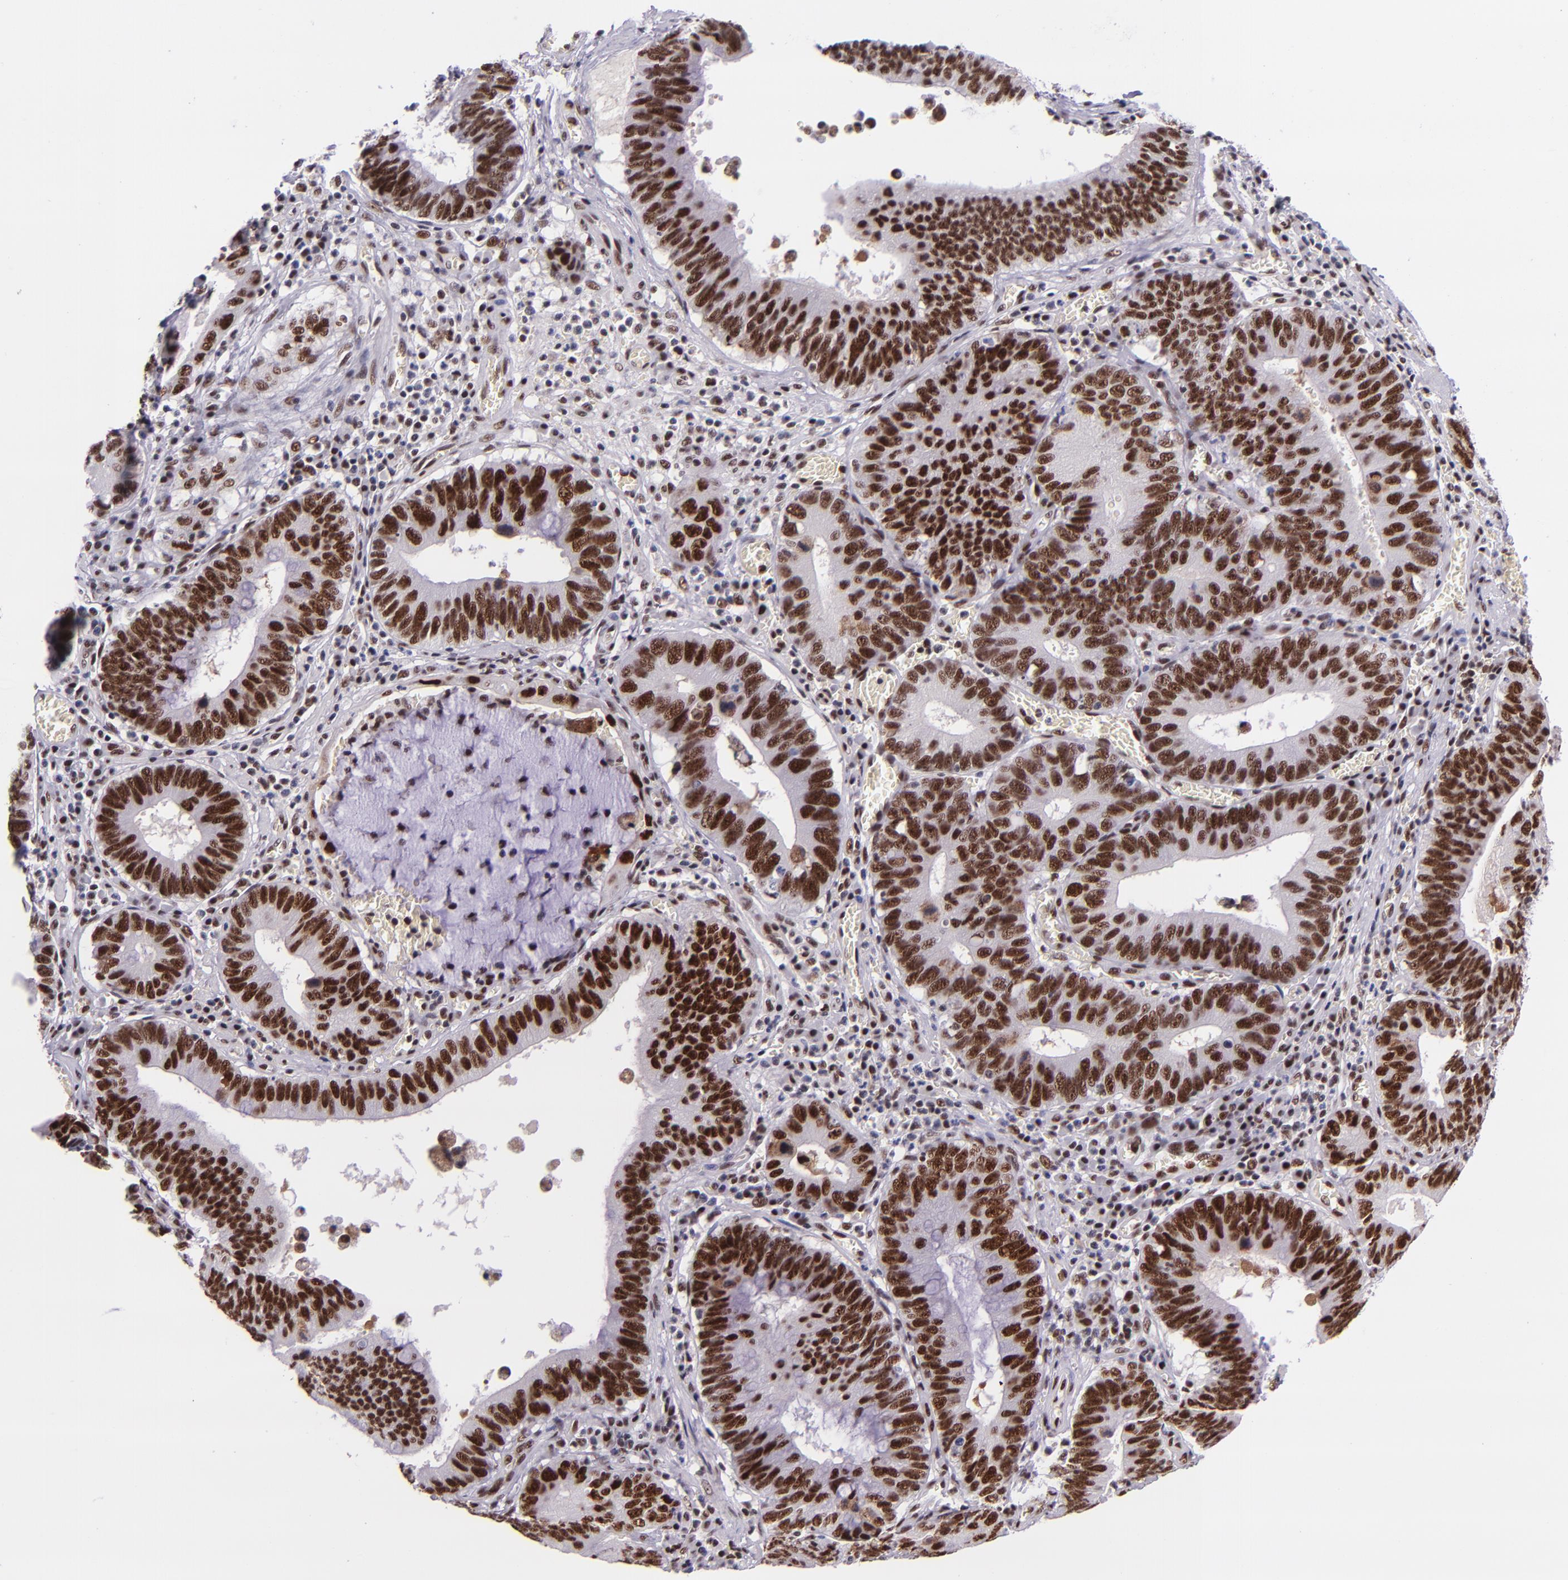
{"staining": {"intensity": "strong", "quantity": ">75%", "location": "cytoplasmic/membranous,nuclear"}, "tissue": "stomach cancer", "cell_type": "Tumor cells", "image_type": "cancer", "snomed": [{"axis": "morphology", "description": "Adenocarcinoma, NOS"}, {"axis": "topography", "description": "Stomach"}, {"axis": "topography", "description": "Gastric cardia"}], "caption": "High-magnification brightfield microscopy of stomach adenocarcinoma stained with DAB (3,3'-diaminobenzidine) (brown) and counterstained with hematoxylin (blue). tumor cells exhibit strong cytoplasmic/membranous and nuclear staining is appreciated in approximately>75% of cells.", "gene": "GPKOW", "patient": {"sex": "male", "age": 59}}